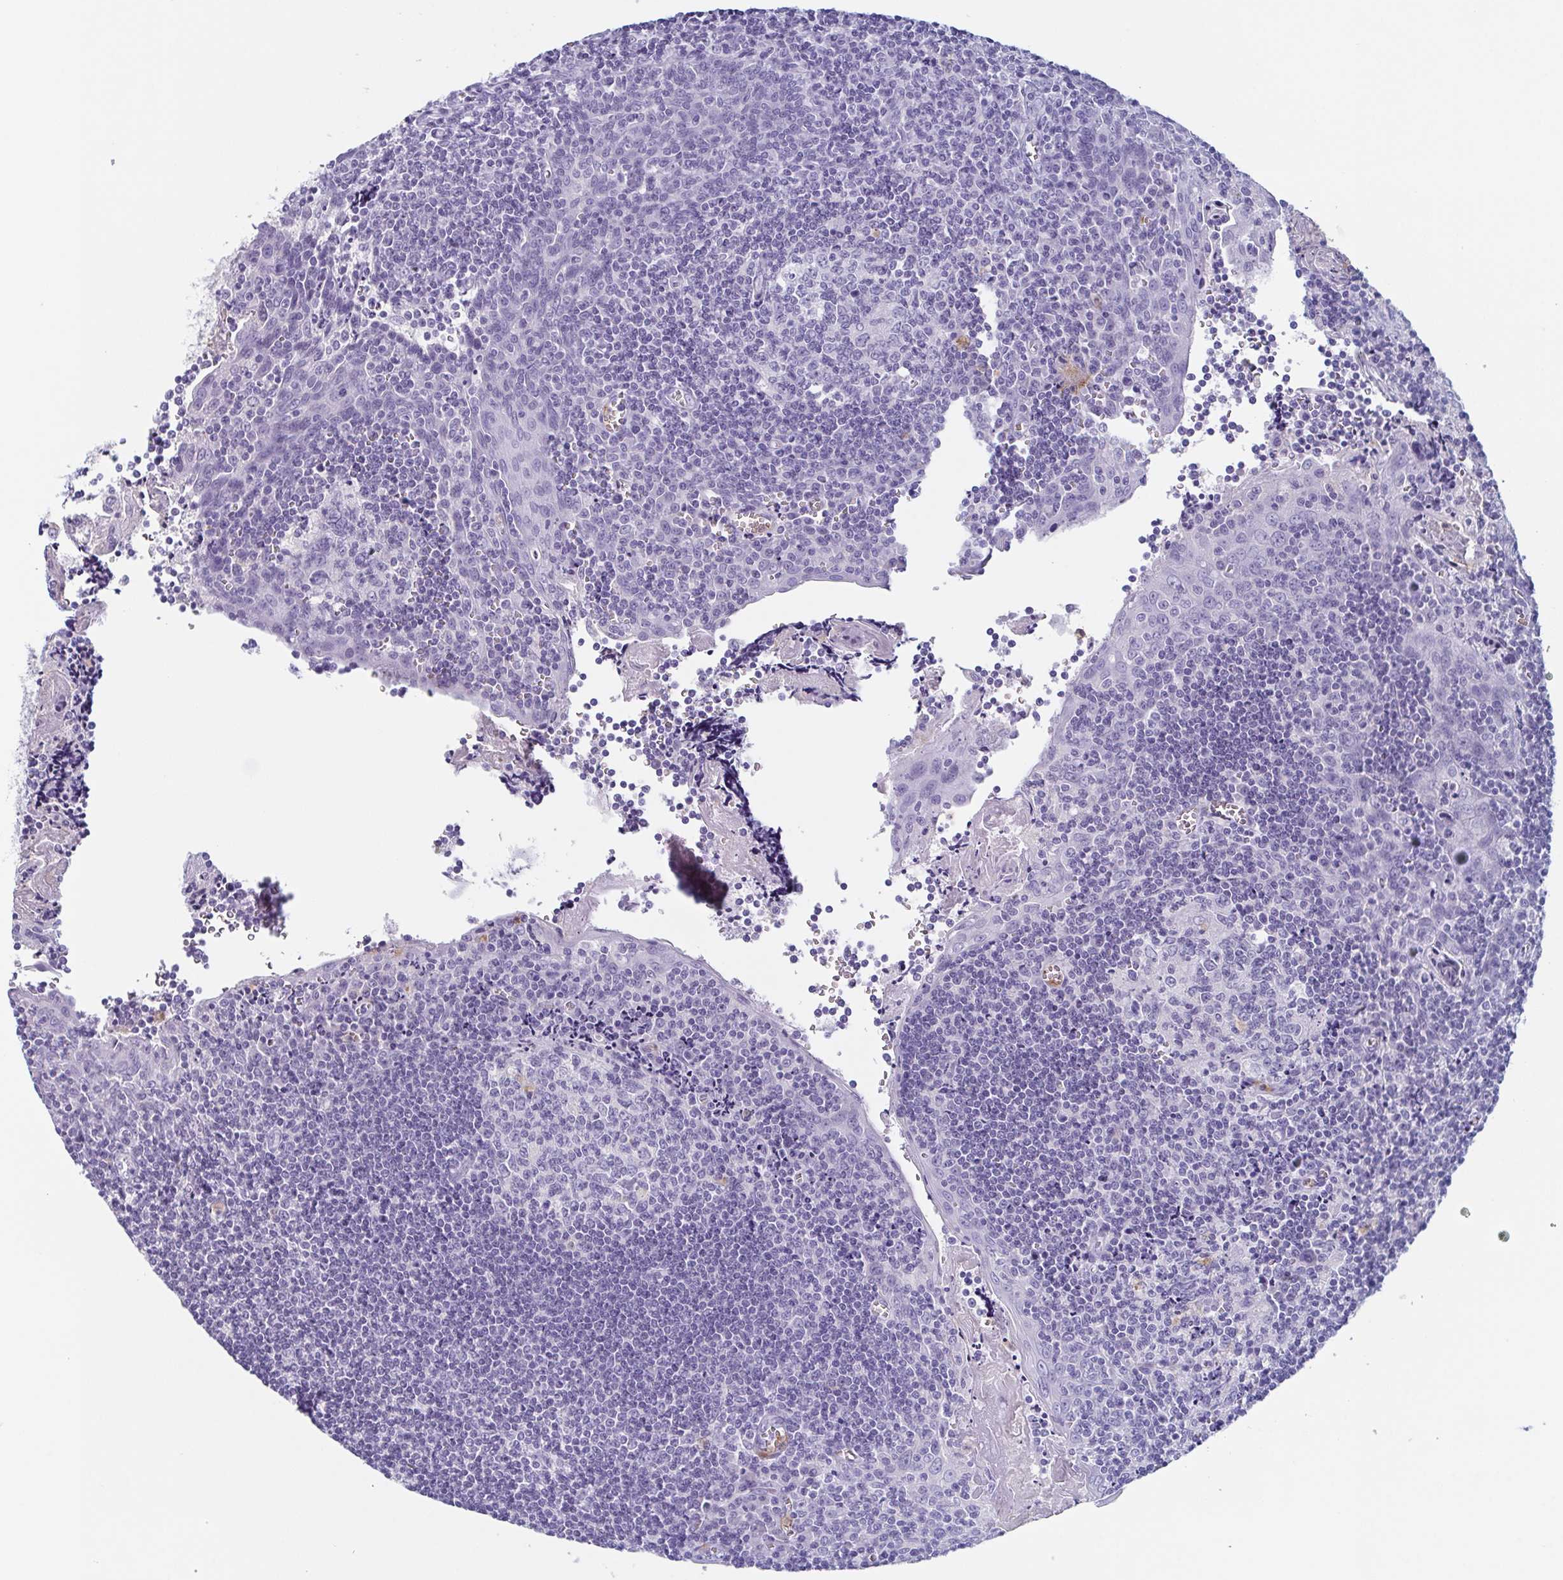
{"staining": {"intensity": "negative", "quantity": "none", "location": "none"}, "tissue": "tonsil", "cell_type": "Germinal center cells", "image_type": "normal", "snomed": [{"axis": "morphology", "description": "Normal tissue, NOS"}, {"axis": "morphology", "description": "Inflammation, NOS"}, {"axis": "topography", "description": "Tonsil"}], "caption": "A high-resolution image shows IHC staining of benign tonsil, which displays no significant staining in germinal center cells.", "gene": "LYRM2", "patient": {"sex": "female", "age": 31}}